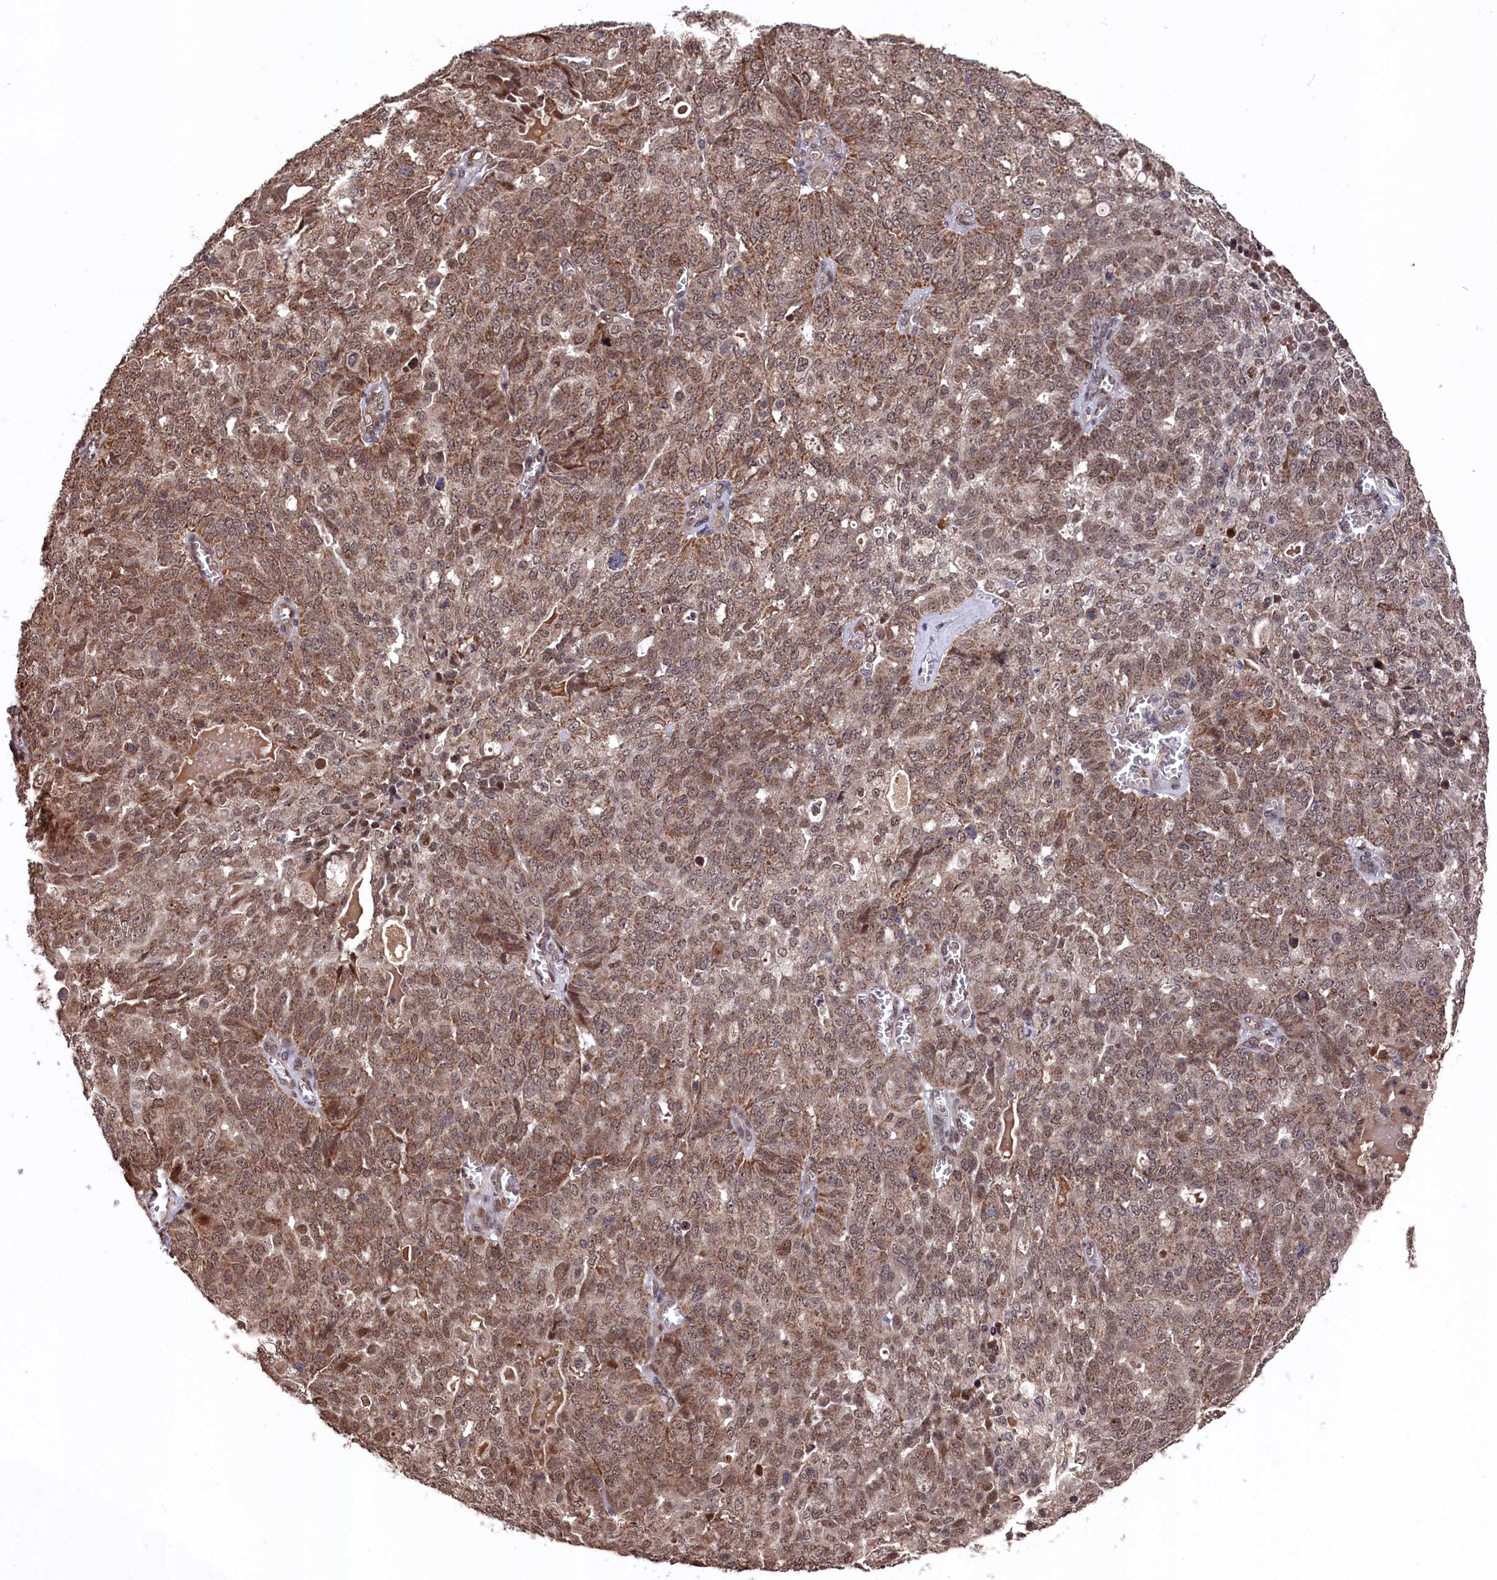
{"staining": {"intensity": "moderate", "quantity": ">75%", "location": "cytoplasmic/membranous,nuclear"}, "tissue": "ovarian cancer", "cell_type": "Tumor cells", "image_type": "cancer", "snomed": [{"axis": "morphology", "description": "Cystadenocarcinoma, serous, NOS"}, {"axis": "topography", "description": "Soft tissue"}, {"axis": "topography", "description": "Ovary"}], "caption": "About >75% of tumor cells in human ovarian cancer reveal moderate cytoplasmic/membranous and nuclear protein staining as visualized by brown immunohistochemical staining.", "gene": "CLPX", "patient": {"sex": "female", "age": 57}}